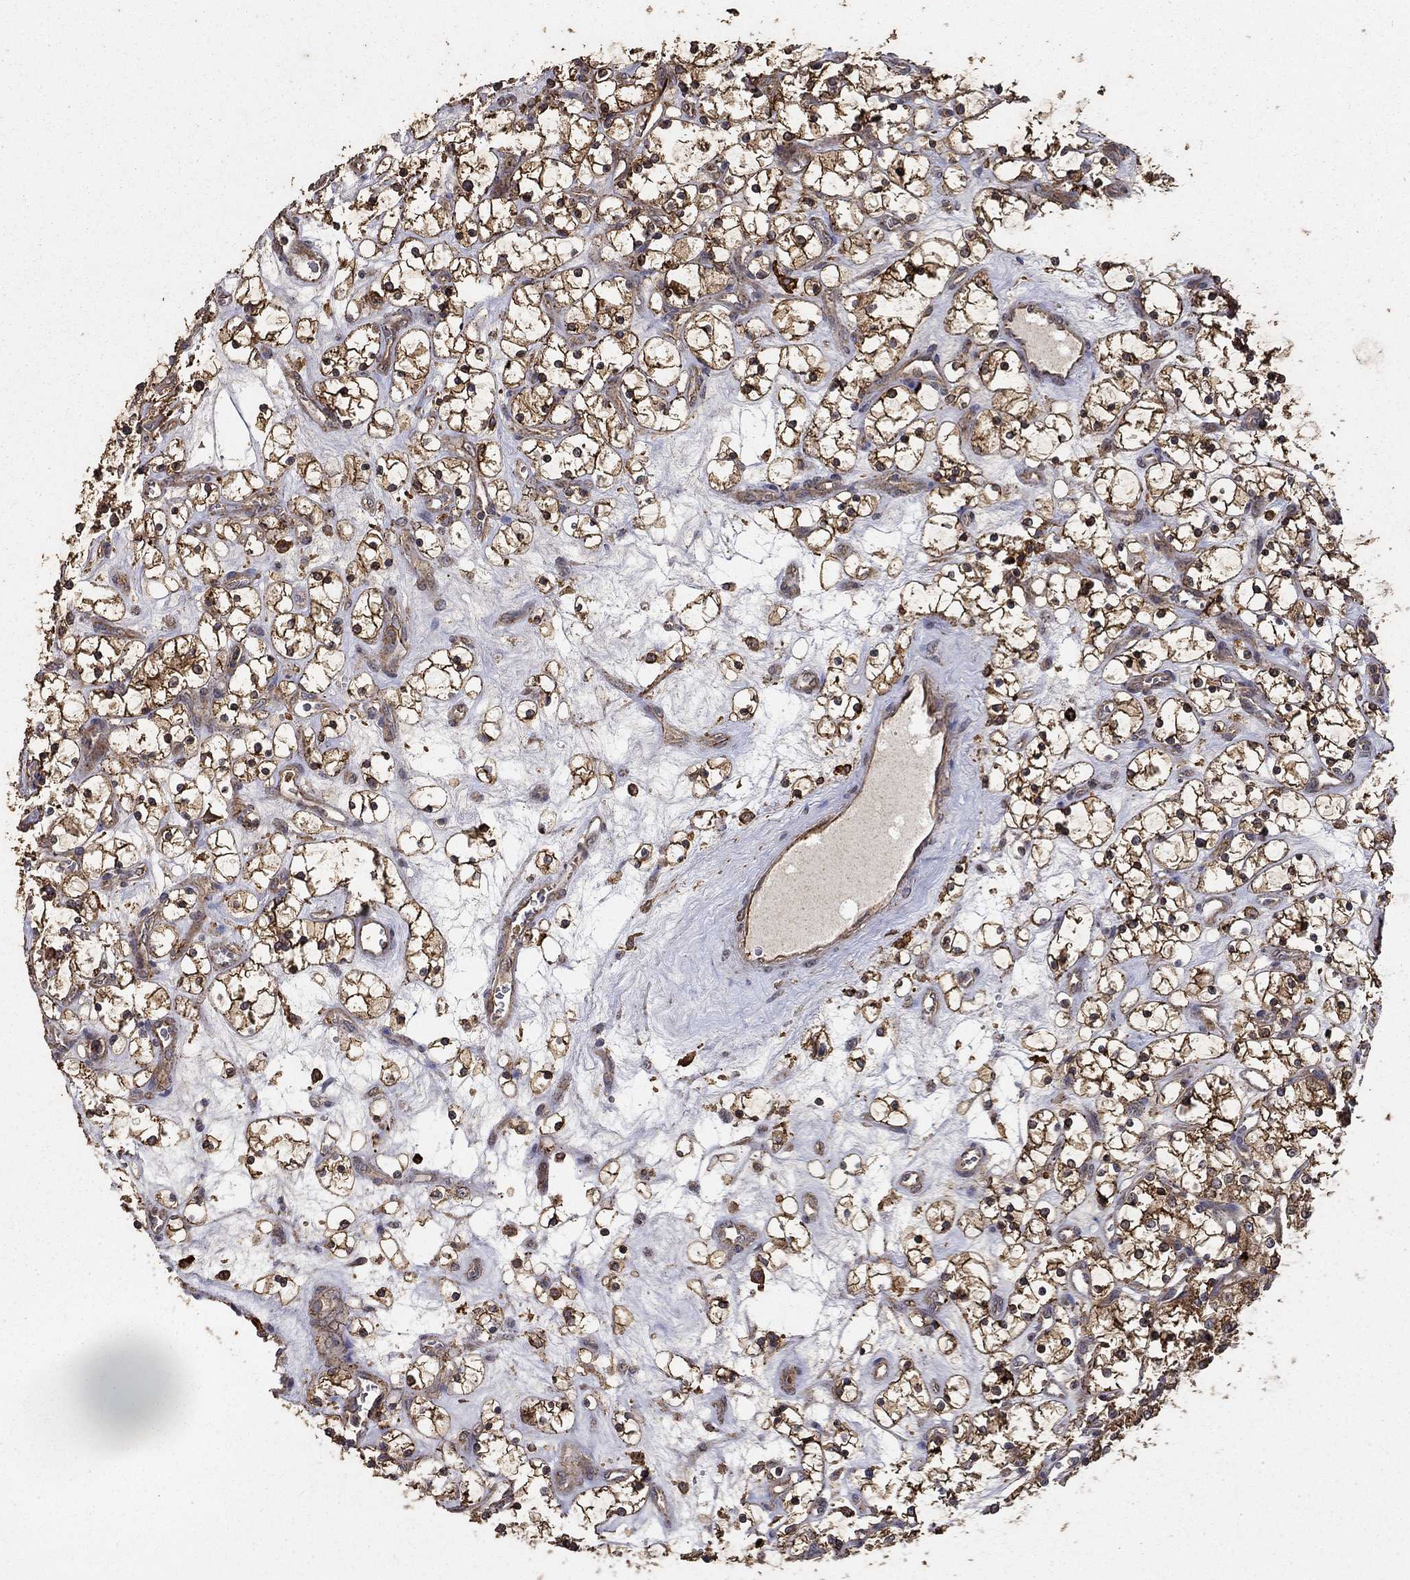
{"staining": {"intensity": "strong", "quantity": ">75%", "location": "cytoplasmic/membranous"}, "tissue": "renal cancer", "cell_type": "Tumor cells", "image_type": "cancer", "snomed": [{"axis": "morphology", "description": "Adenocarcinoma, NOS"}, {"axis": "topography", "description": "Kidney"}], "caption": "Brown immunohistochemical staining in renal cancer (adenocarcinoma) exhibits strong cytoplasmic/membranous expression in approximately >75% of tumor cells.", "gene": "IFRD1", "patient": {"sex": "female", "age": 69}}